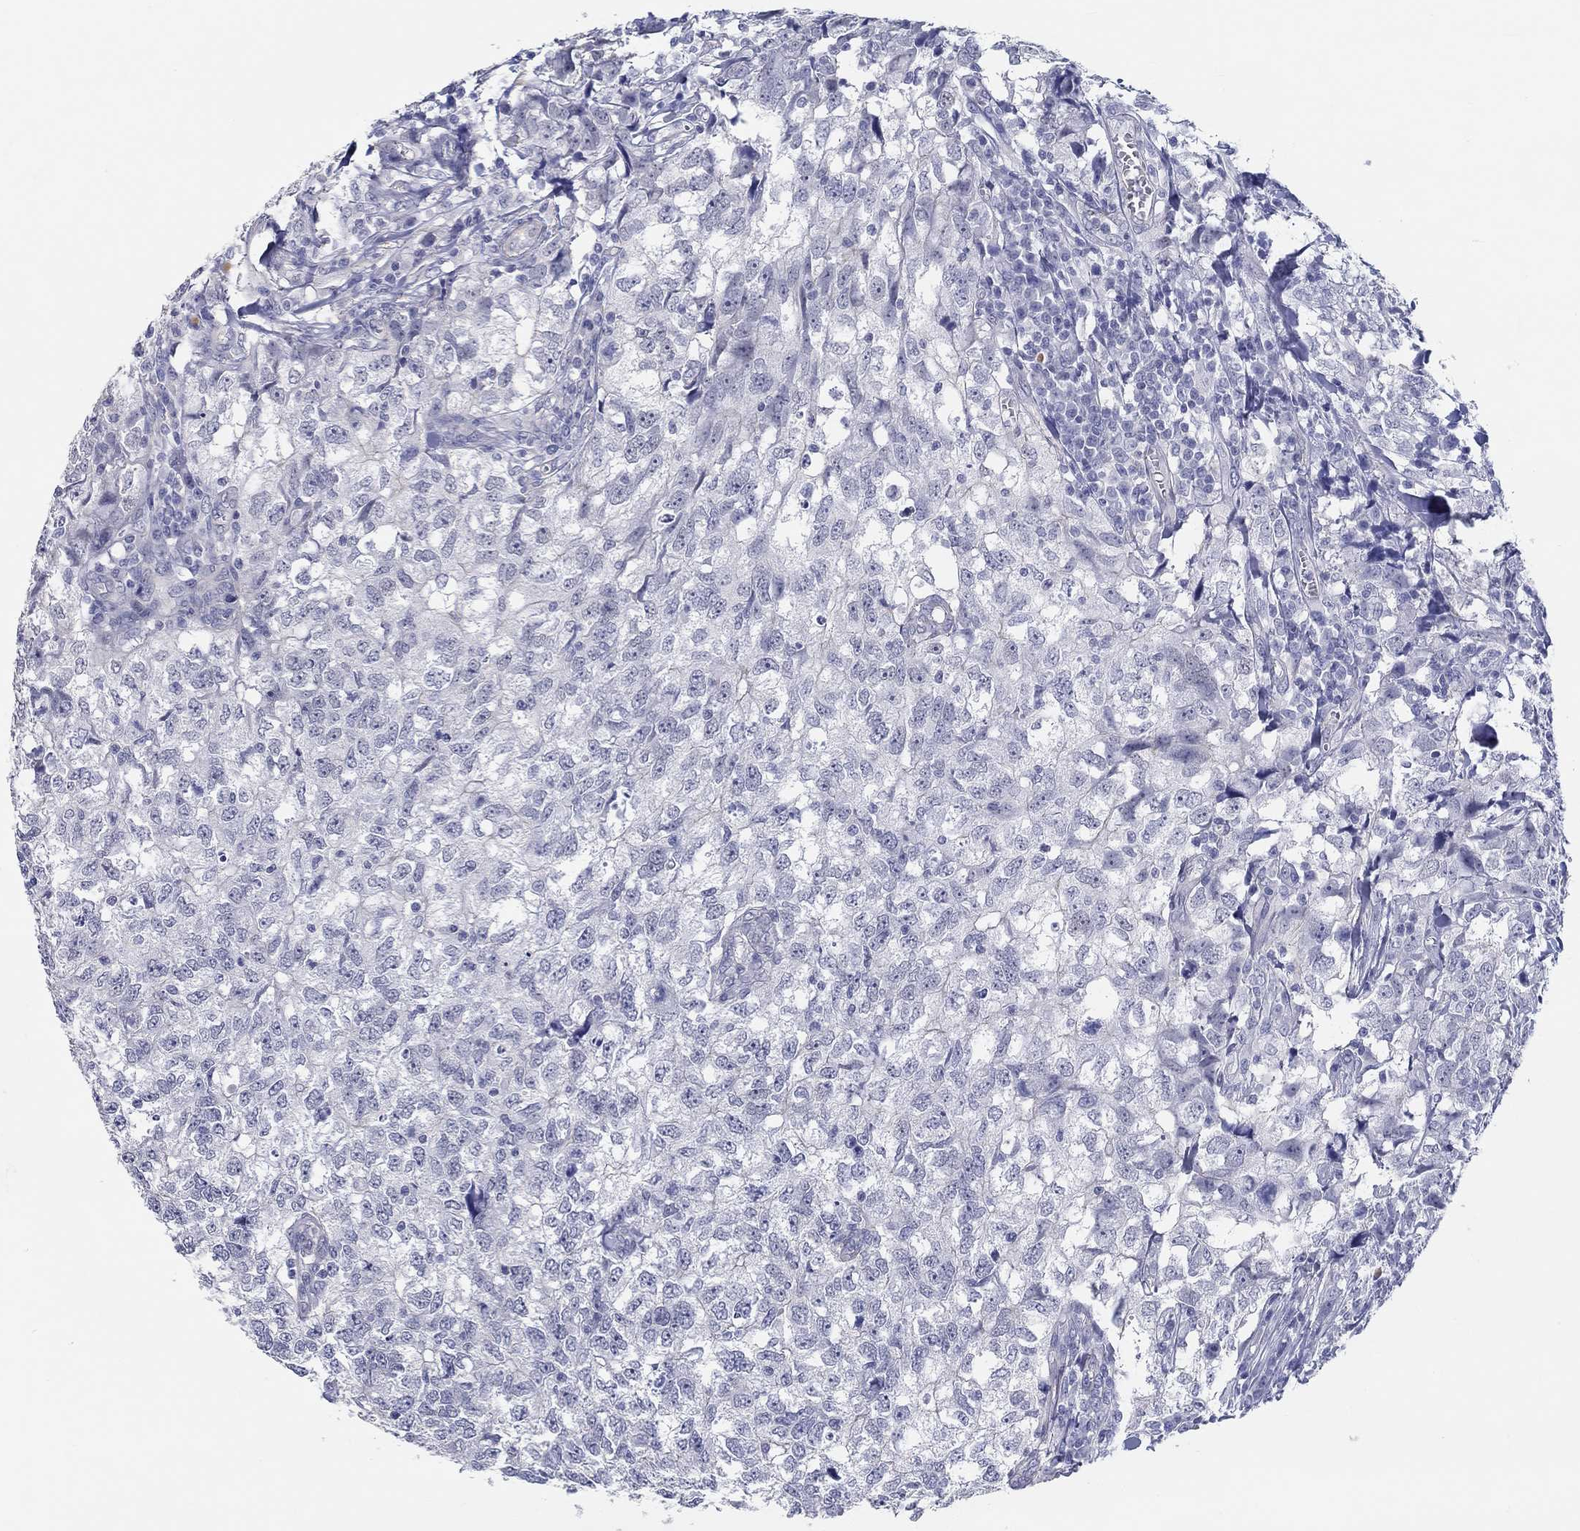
{"staining": {"intensity": "negative", "quantity": "none", "location": "none"}, "tissue": "breast cancer", "cell_type": "Tumor cells", "image_type": "cancer", "snomed": [{"axis": "morphology", "description": "Duct carcinoma"}, {"axis": "topography", "description": "Breast"}], "caption": "The IHC histopathology image has no significant expression in tumor cells of breast intraductal carcinoma tissue. (DAB (3,3'-diaminobenzidine) IHC with hematoxylin counter stain).", "gene": "CRYGD", "patient": {"sex": "female", "age": 30}}